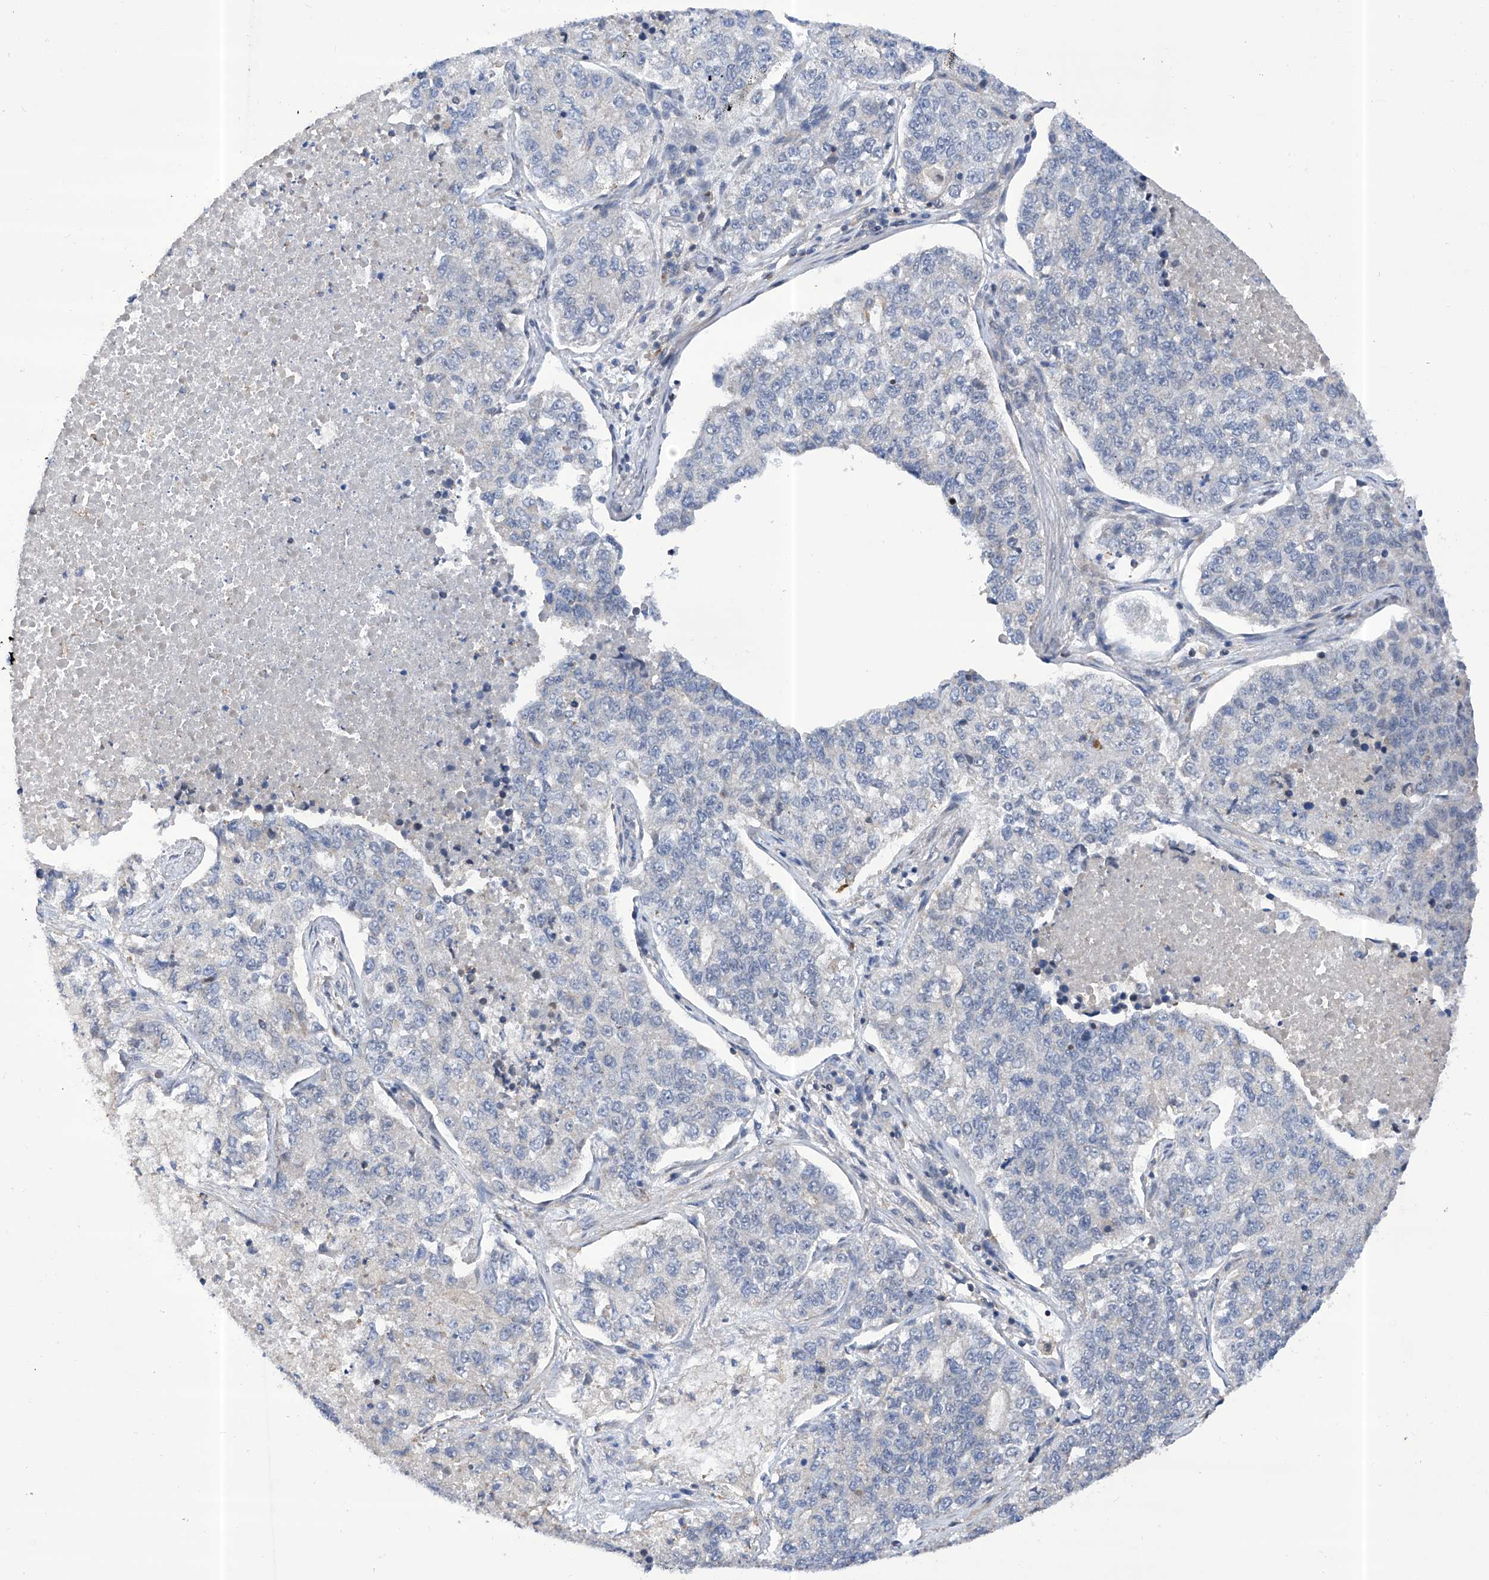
{"staining": {"intensity": "negative", "quantity": "none", "location": "none"}, "tissue": "lung cancer", "cell_type": "Tumor cells", "image_type": "cancer", "snomed": [{"axis": "morphology", "description": "Adenocarcinoma, NOS"}, {"axis": "topography", "description": "Lung"}], "caption": "Lung cancer (adenocarcinoma) was stained to show a protein in brown. There is no significant staining in tumor cells.", "gene": "KIFC2", "patient": {"sex": "male", "age": 49}}